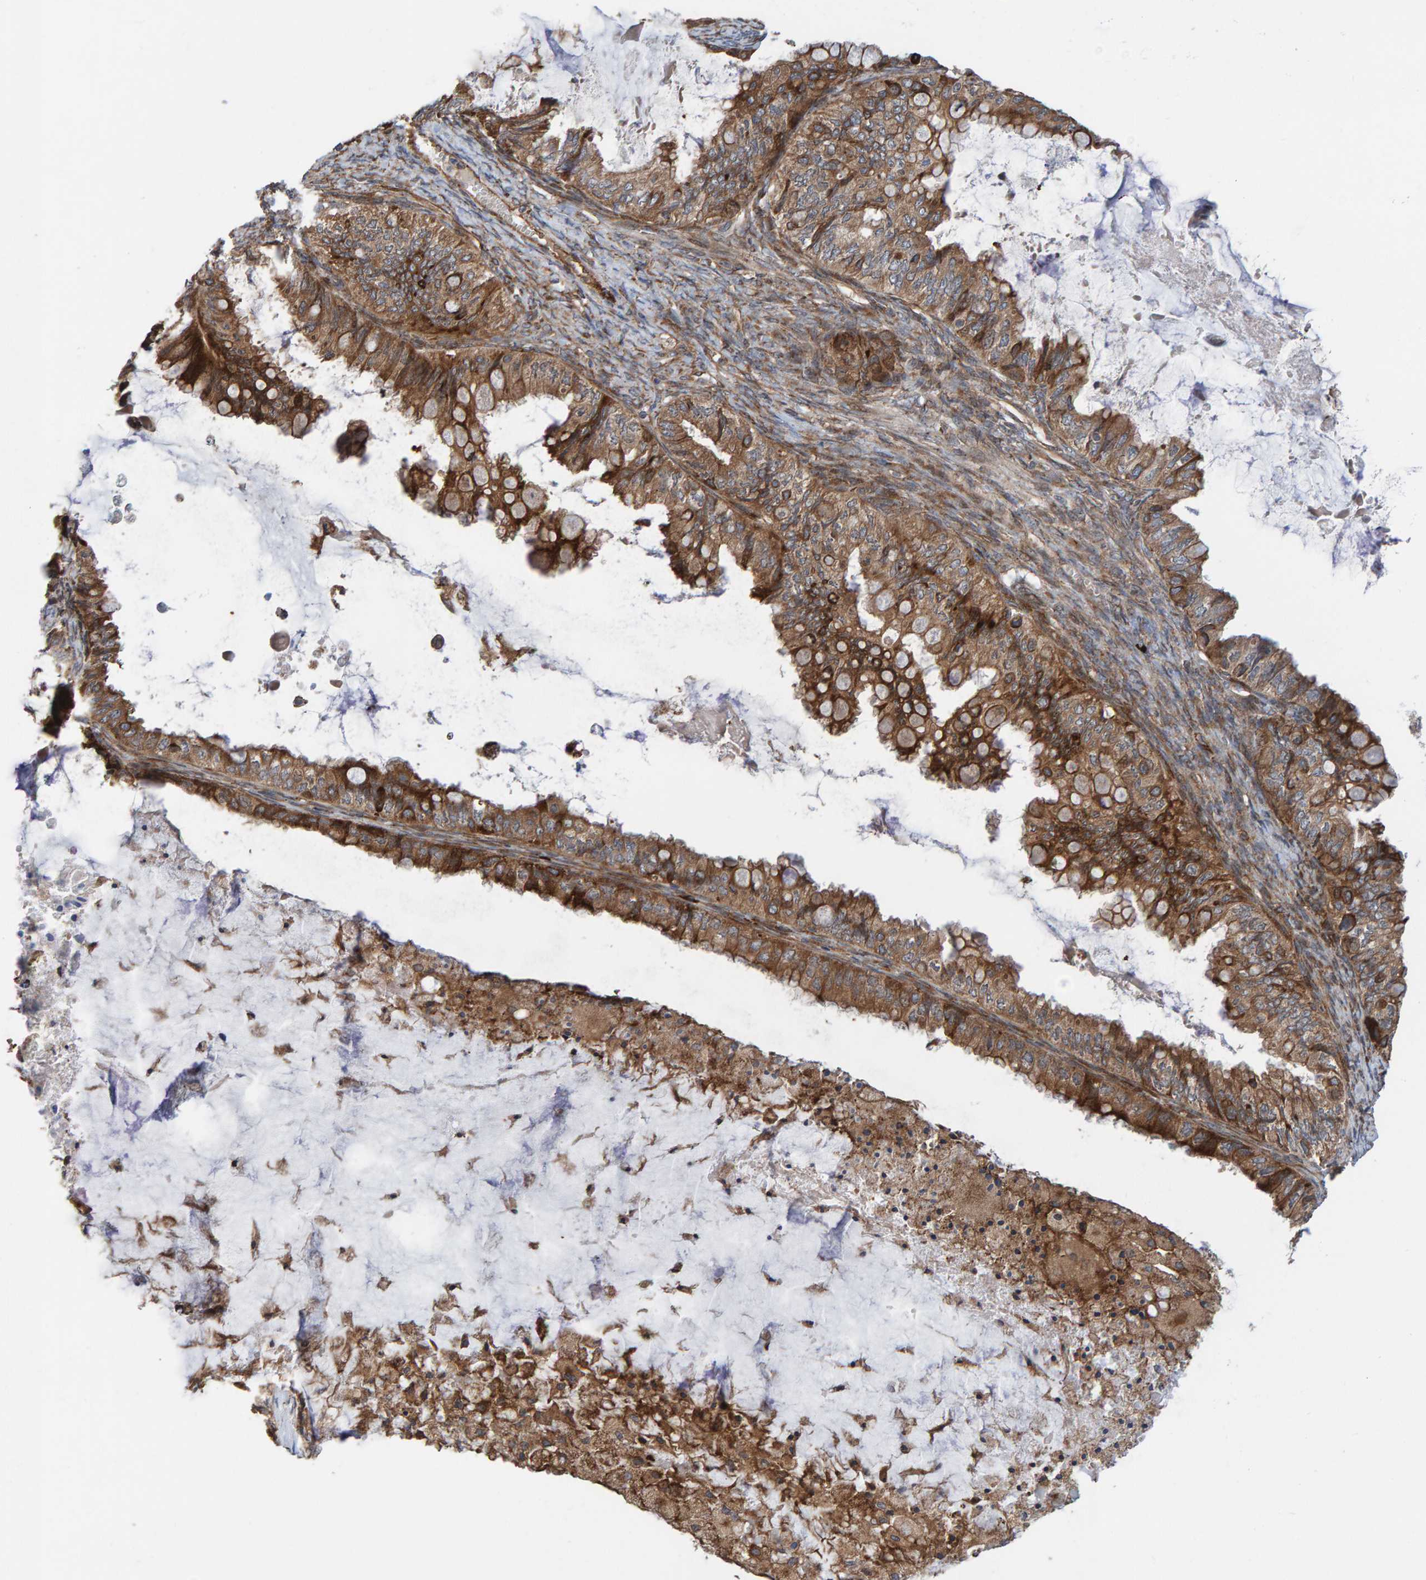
{"staining": {"intensity": "moderate", "quantity": ">75%", "location": "cytoplasmic/membranous"}, "tissue": "ovarian cancer", "cell_type": "Tumor cells", "image_type": "cancer", "snomed": [{"axis": "morphology", "description": "Cystadenocarcinoma, mucinous, NOS"}, {"axis": "topography", "description": "Ovary"}], "caption": "An immunohistochemistry (IHC) photomicrograph of tumor tissue is shown. Protein staining in brown shows moderate cytoplasmic/membranous positivity in ovarian cancer (mucinous cystadenocarcinoma) within tumor cells. The protein is stained brown, and the nuclei are stained in blue (DAB (3,3'-diaminobenzidine) IHC with brightfield microscopy, high magnification).", "gene": "KIAA0753", "patient": {"sex": "female", "age": 80}}